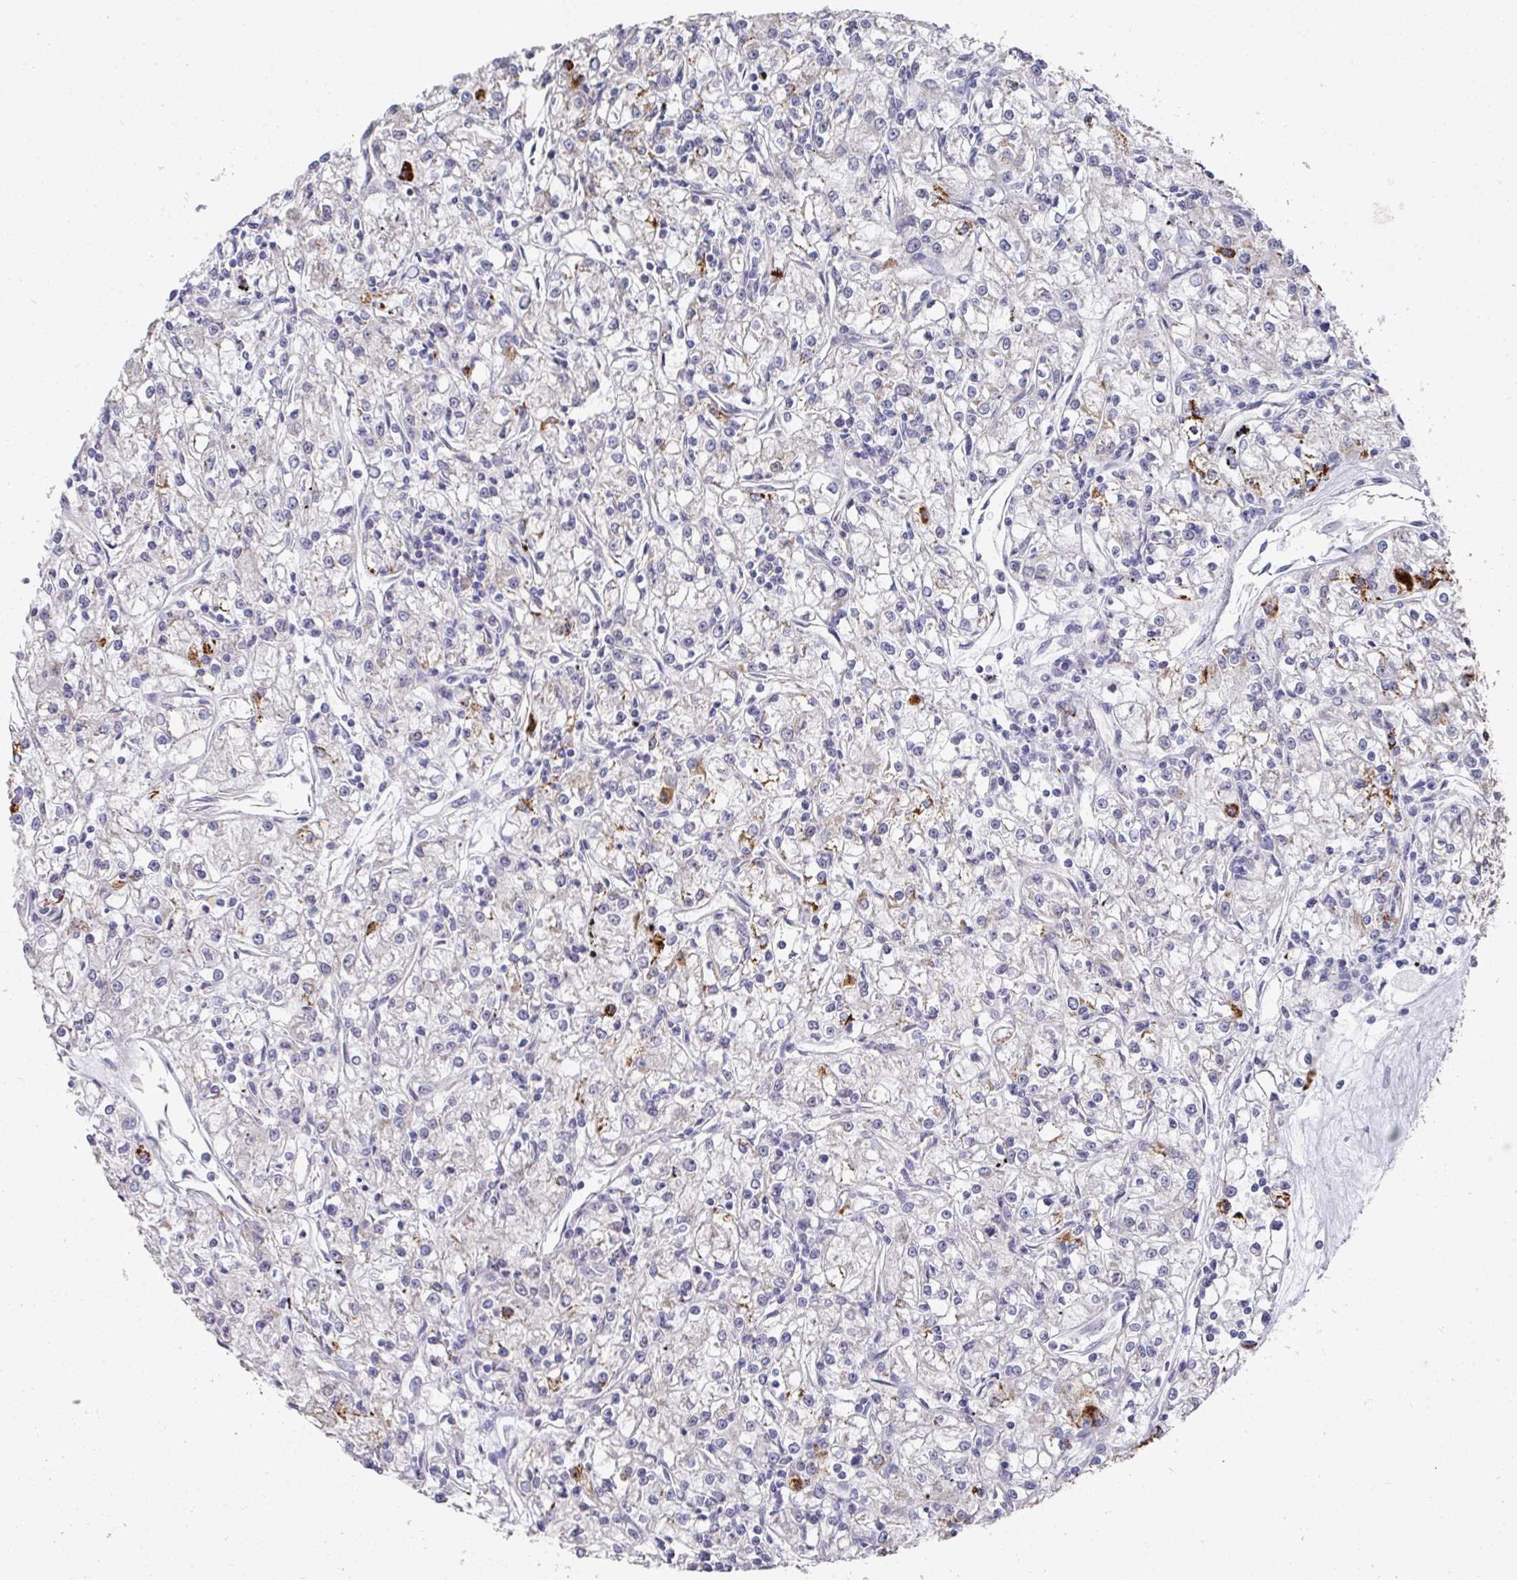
{"staining": {"intensity": "negative", "quantity": "none", "location": "none"}, "tissue": "renal cancer", "cell_type": "Tumor cells", "image_type": "cancer", "snomed": [{"axis": "morphology", "description": "Adenocarcinoma, NOS"}, {"axis": "topography", "description": "Kidney"}], "caption": "Tumor cells are negative for protein expression in human renal cancer.", "gene": "C18orf25", "patient": {"sex": "female", "age": 59}}